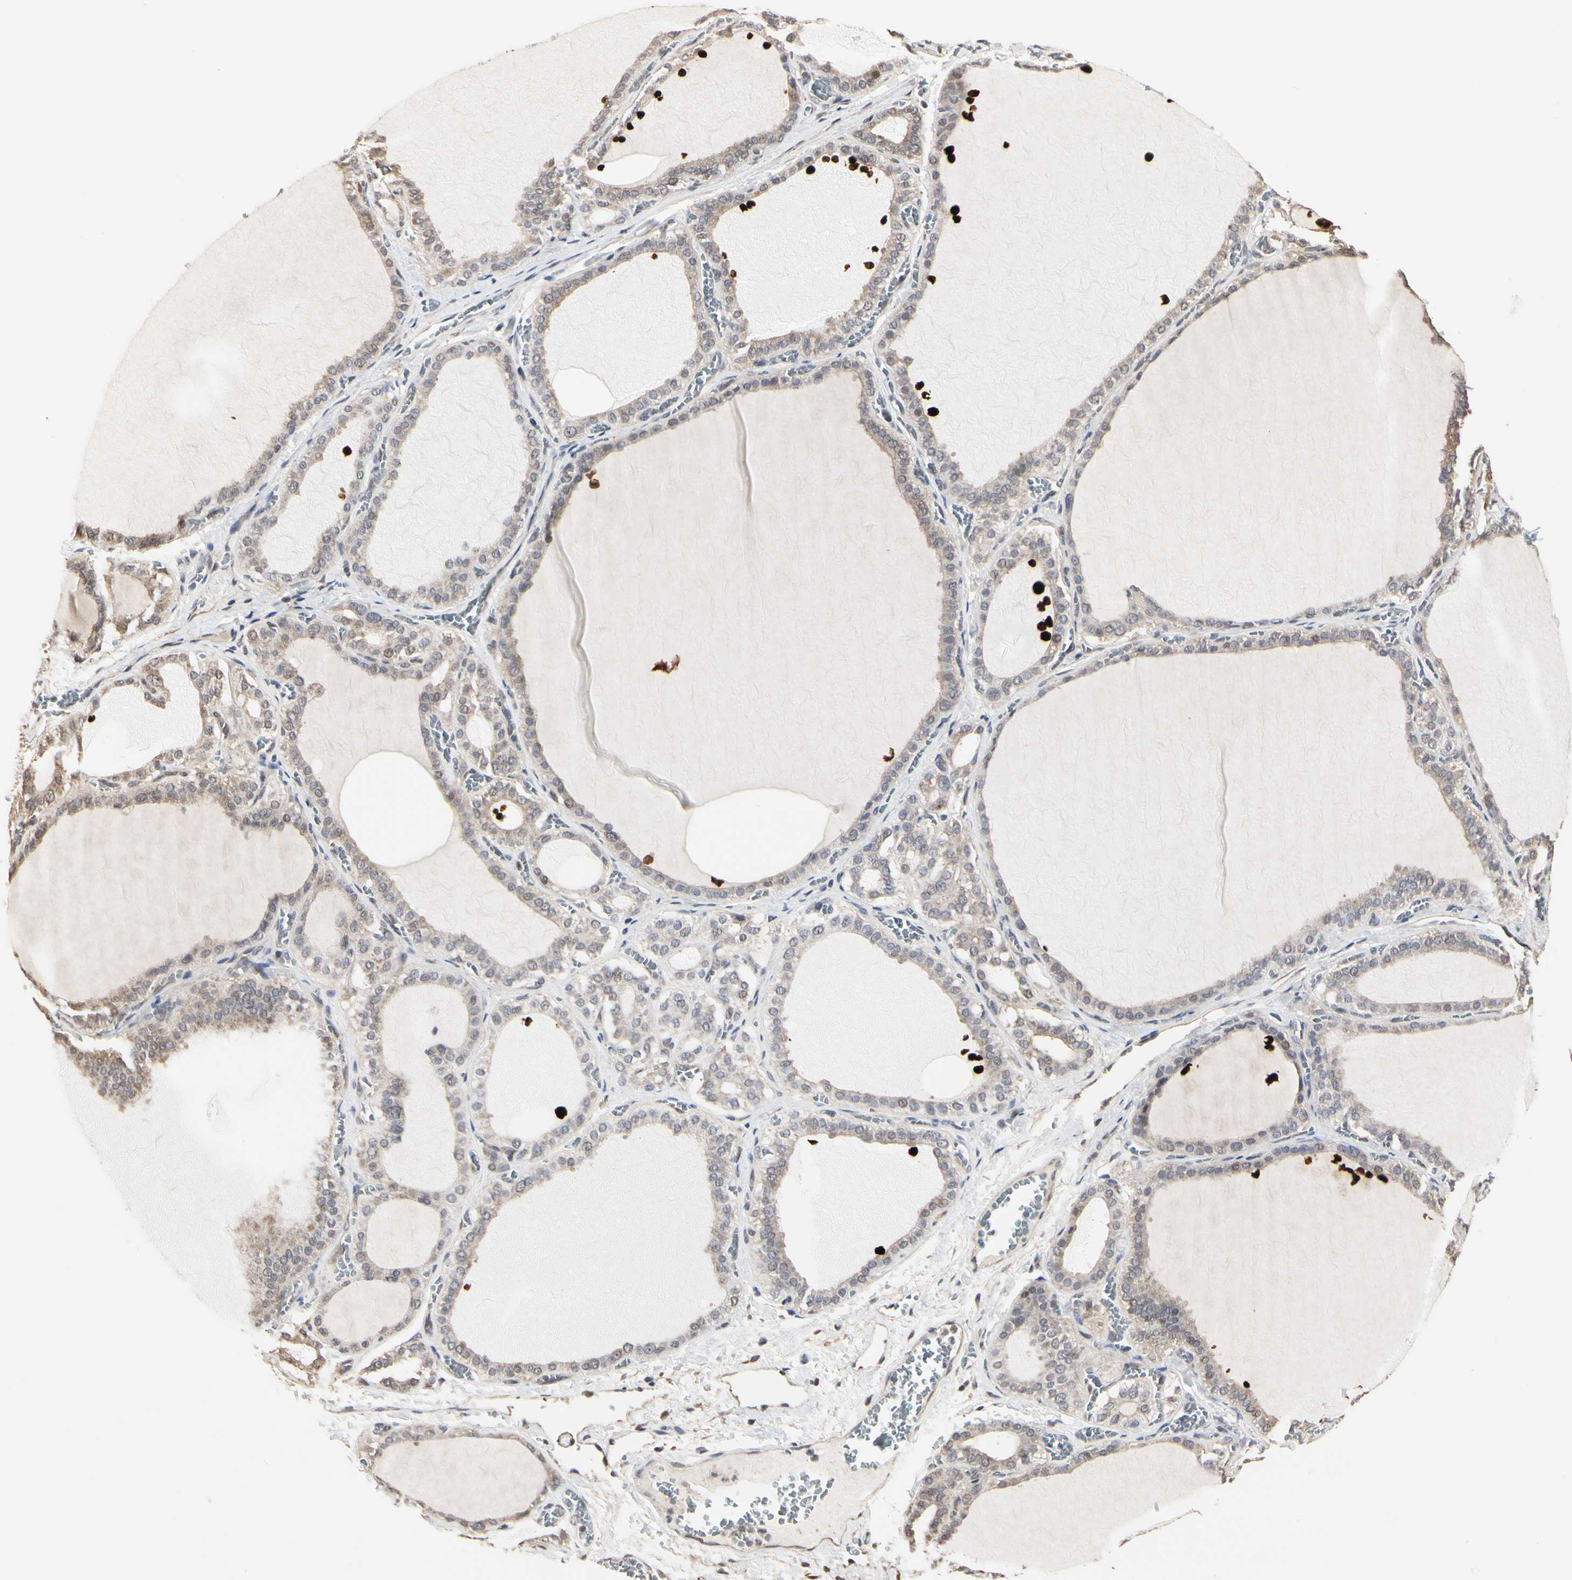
{"staining": {"intensity": "weak", "quantity": ">75%", "location": "cytoplasmic/membranous"}, "tissue": "thyroid gland", "cell_type": "Glandular cells", "image_type": "normal", "snomed": [{"axis": "morphology", "description": "Normal tissue, NOS"}, {"axis": "topography", "description": "Thyroid gland"}], "caption": "Immunohistochemical staining of normal human thyroid gland shows weak cytoplasmic/membranous protein positivity in approximately >75% of glandular cells.", "gene": "TAOK1", "patient": {"sex": "female", "age": 55}}